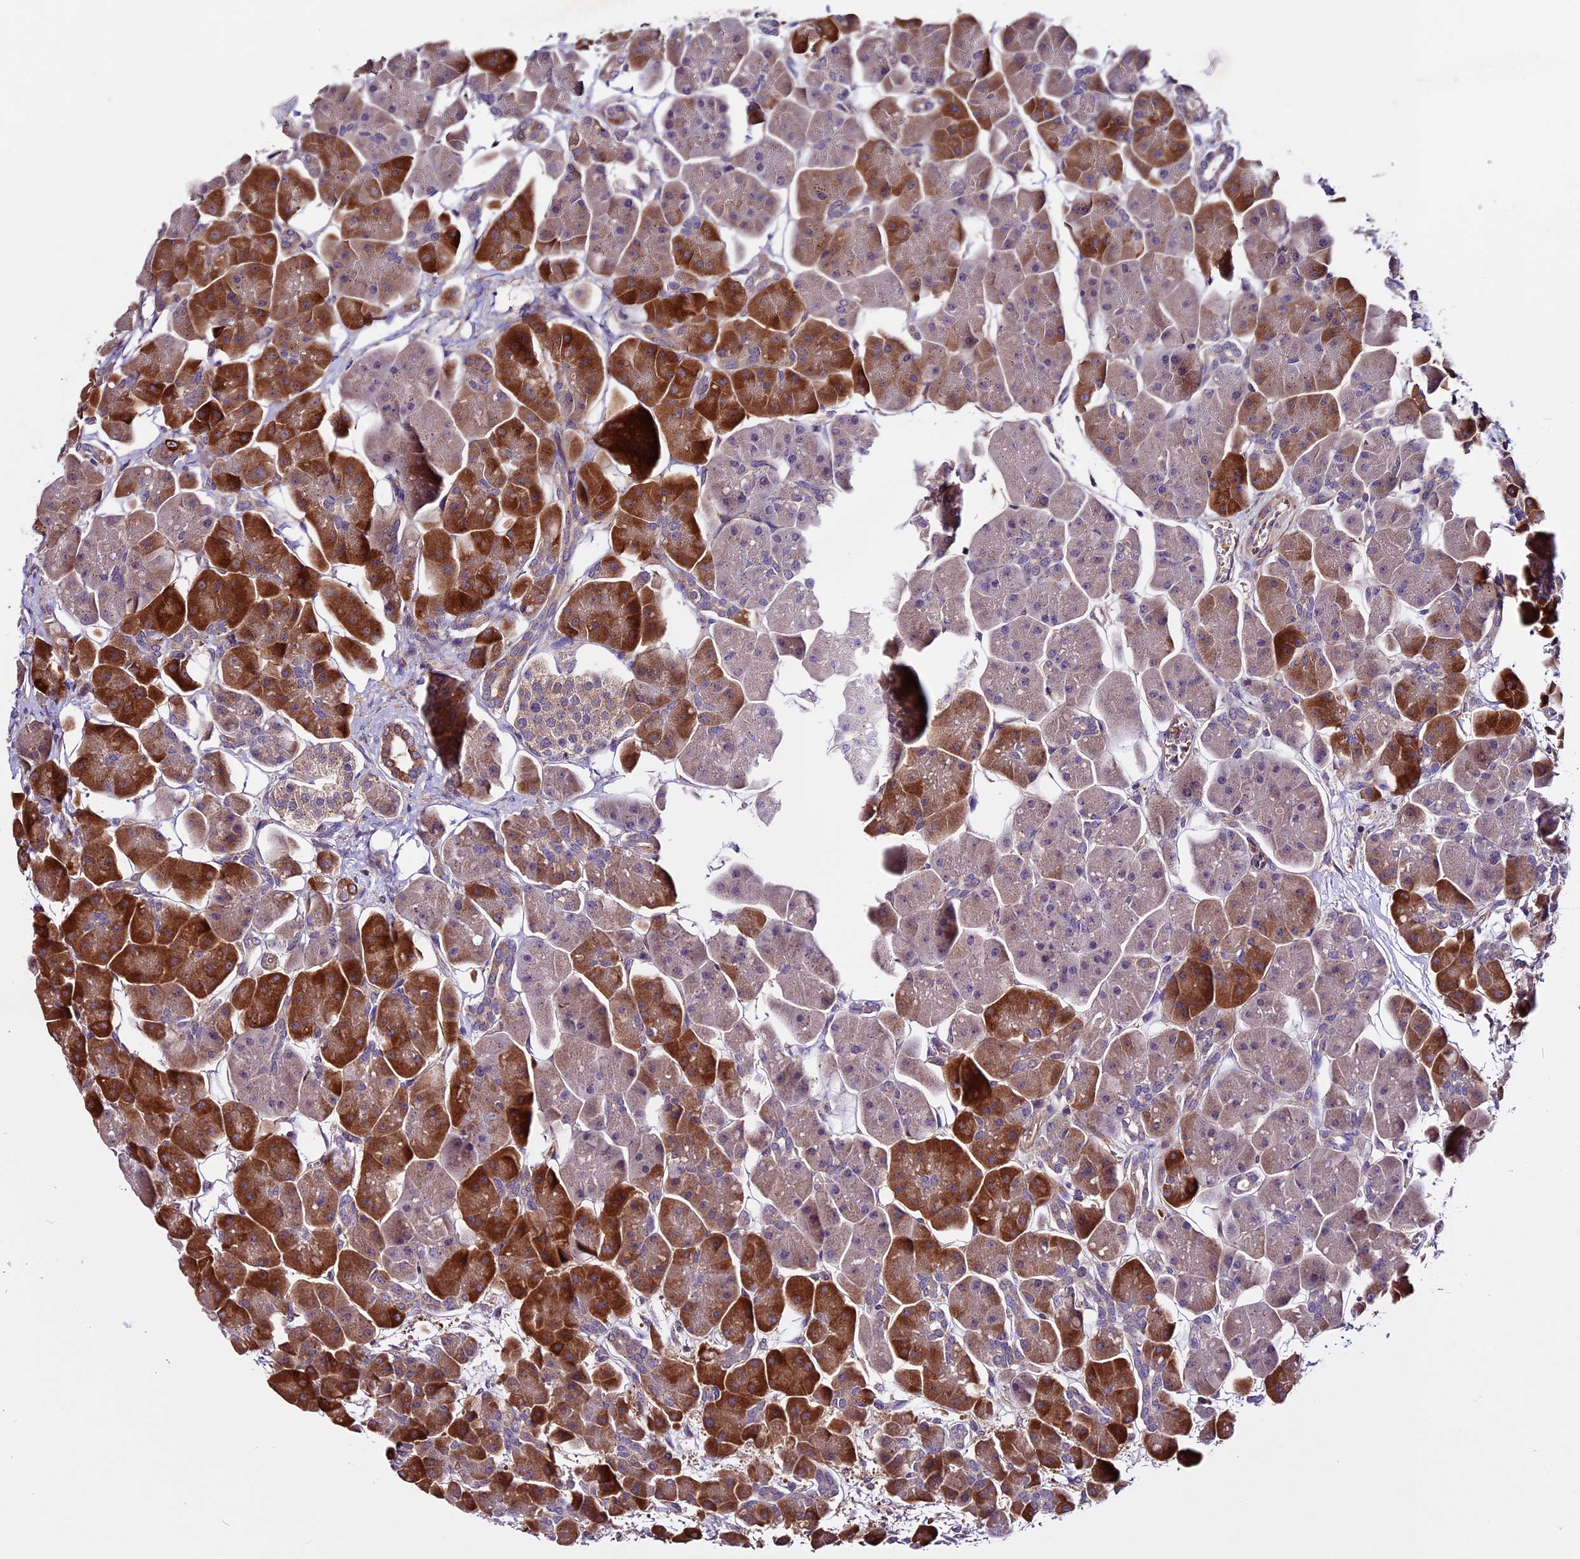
{"staining": {"intensity": "strong", "quantity": "25%-75%", "location": "cytoplasmic/membranous"}, "tissue": "pancreas", "cell_type": "Exocrine glandular cells", "image_type": "normal", "snomed": [{"axis": "morphology", "description": "Normal tissue, NOS"}, {"axis": "topography", "description": "Pancreas"}], "caption": "The image shows a brown stain indicating the presence of a protein in the cytoplasmic/membranous of exocrine glandular cells in pancreas.", "gene": "RINL", "patient": {"sex": "male", "age": 66}}